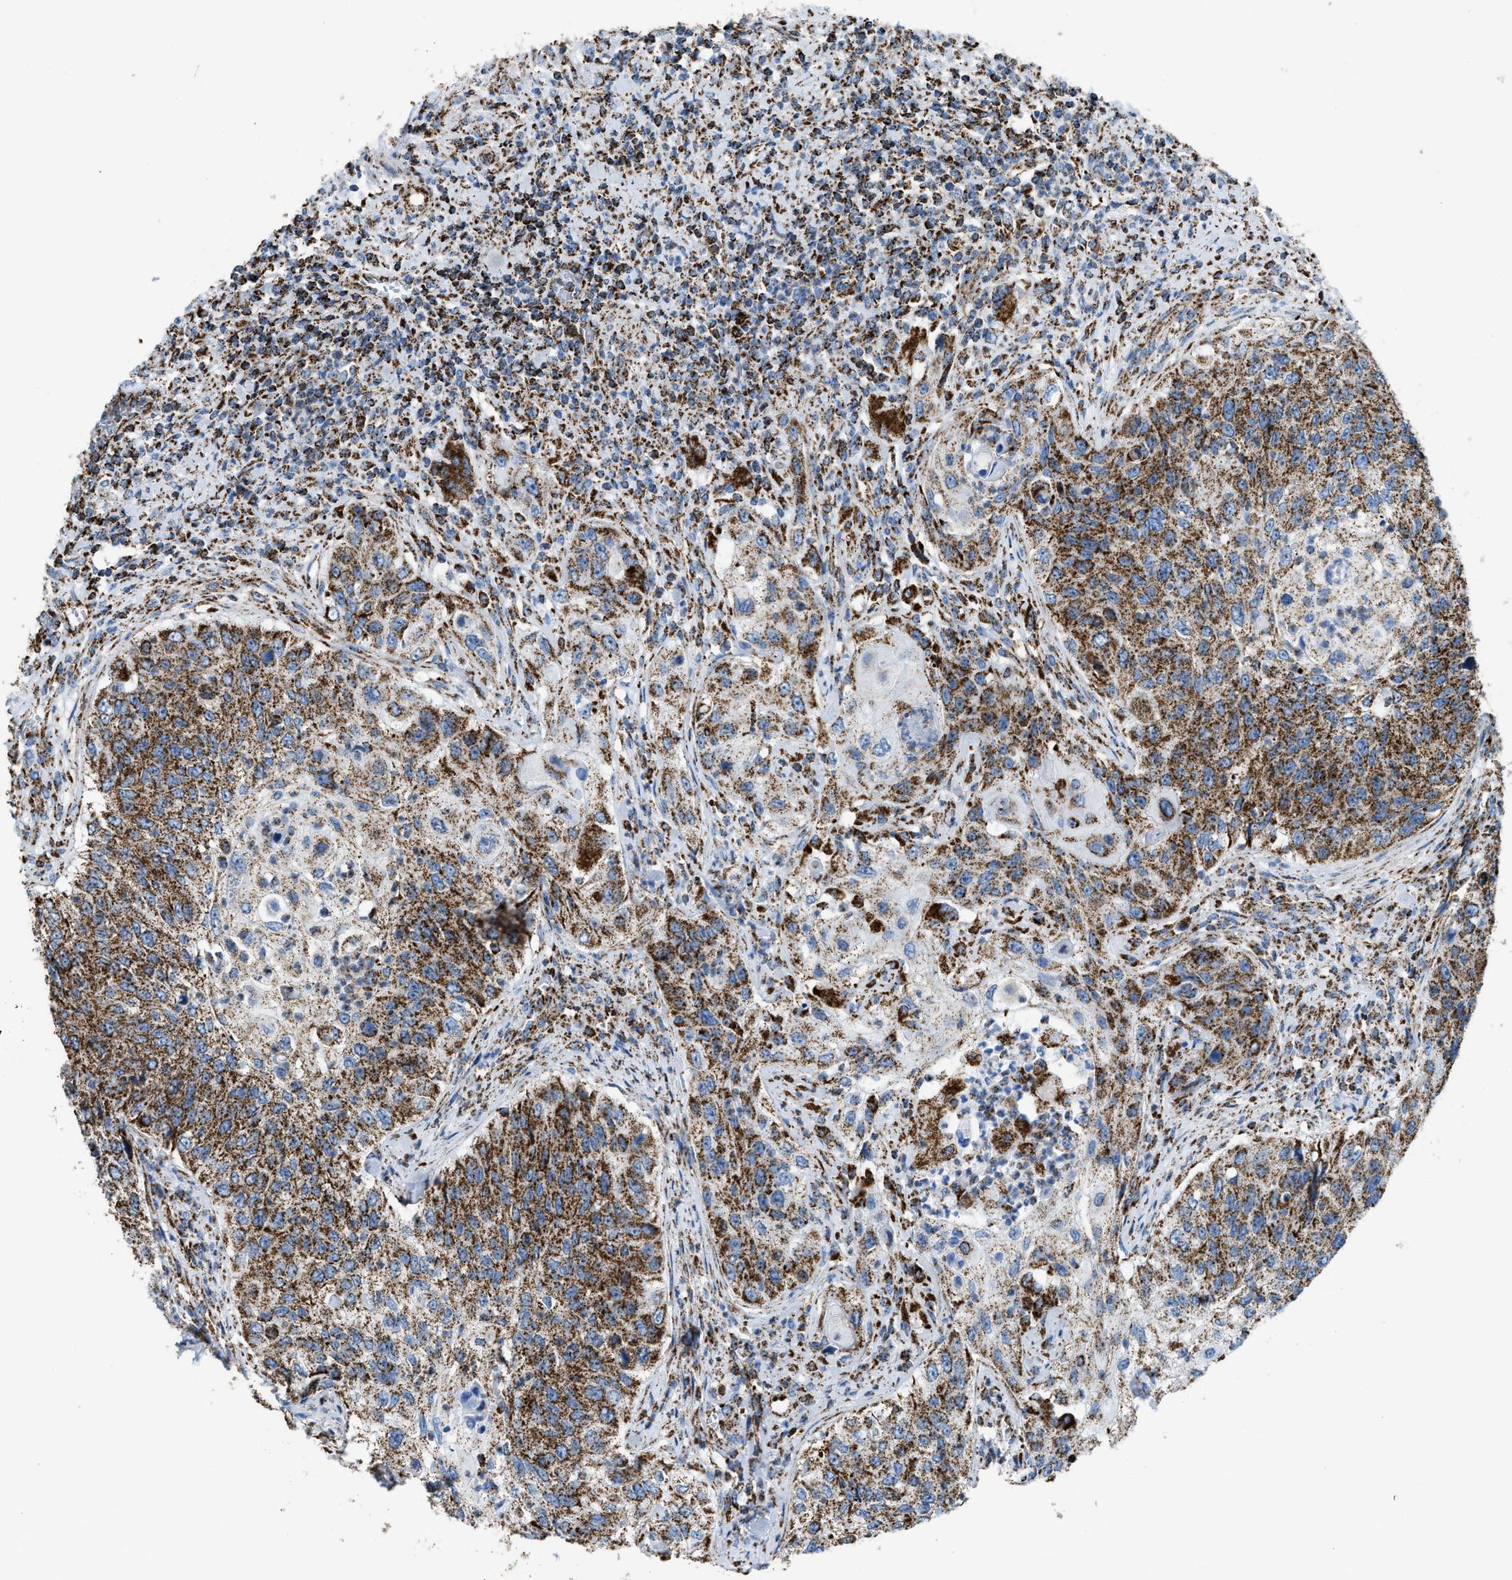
{"staining": {"intensity": "moderate", "quantity": ">75%", "location": "cytoplasmic/membranous"}, "tissue": "urothelial cancer", "cell_type": "Tumor cells", "image_type": "cancer", "snomed": [{"axis": "morphology", "description": "Urothelial carcinoma, High grade"}, {"axis": "topography", "description": "Urinary bladder"}], "caption": "Tumor cells reveal moderate cytoplasmic/membranous staining in approximately >75% of cells in urothelial carcinoma (high-grade).", "gene": "ETFB", "patient": {"sex": "female", "age": 60}}